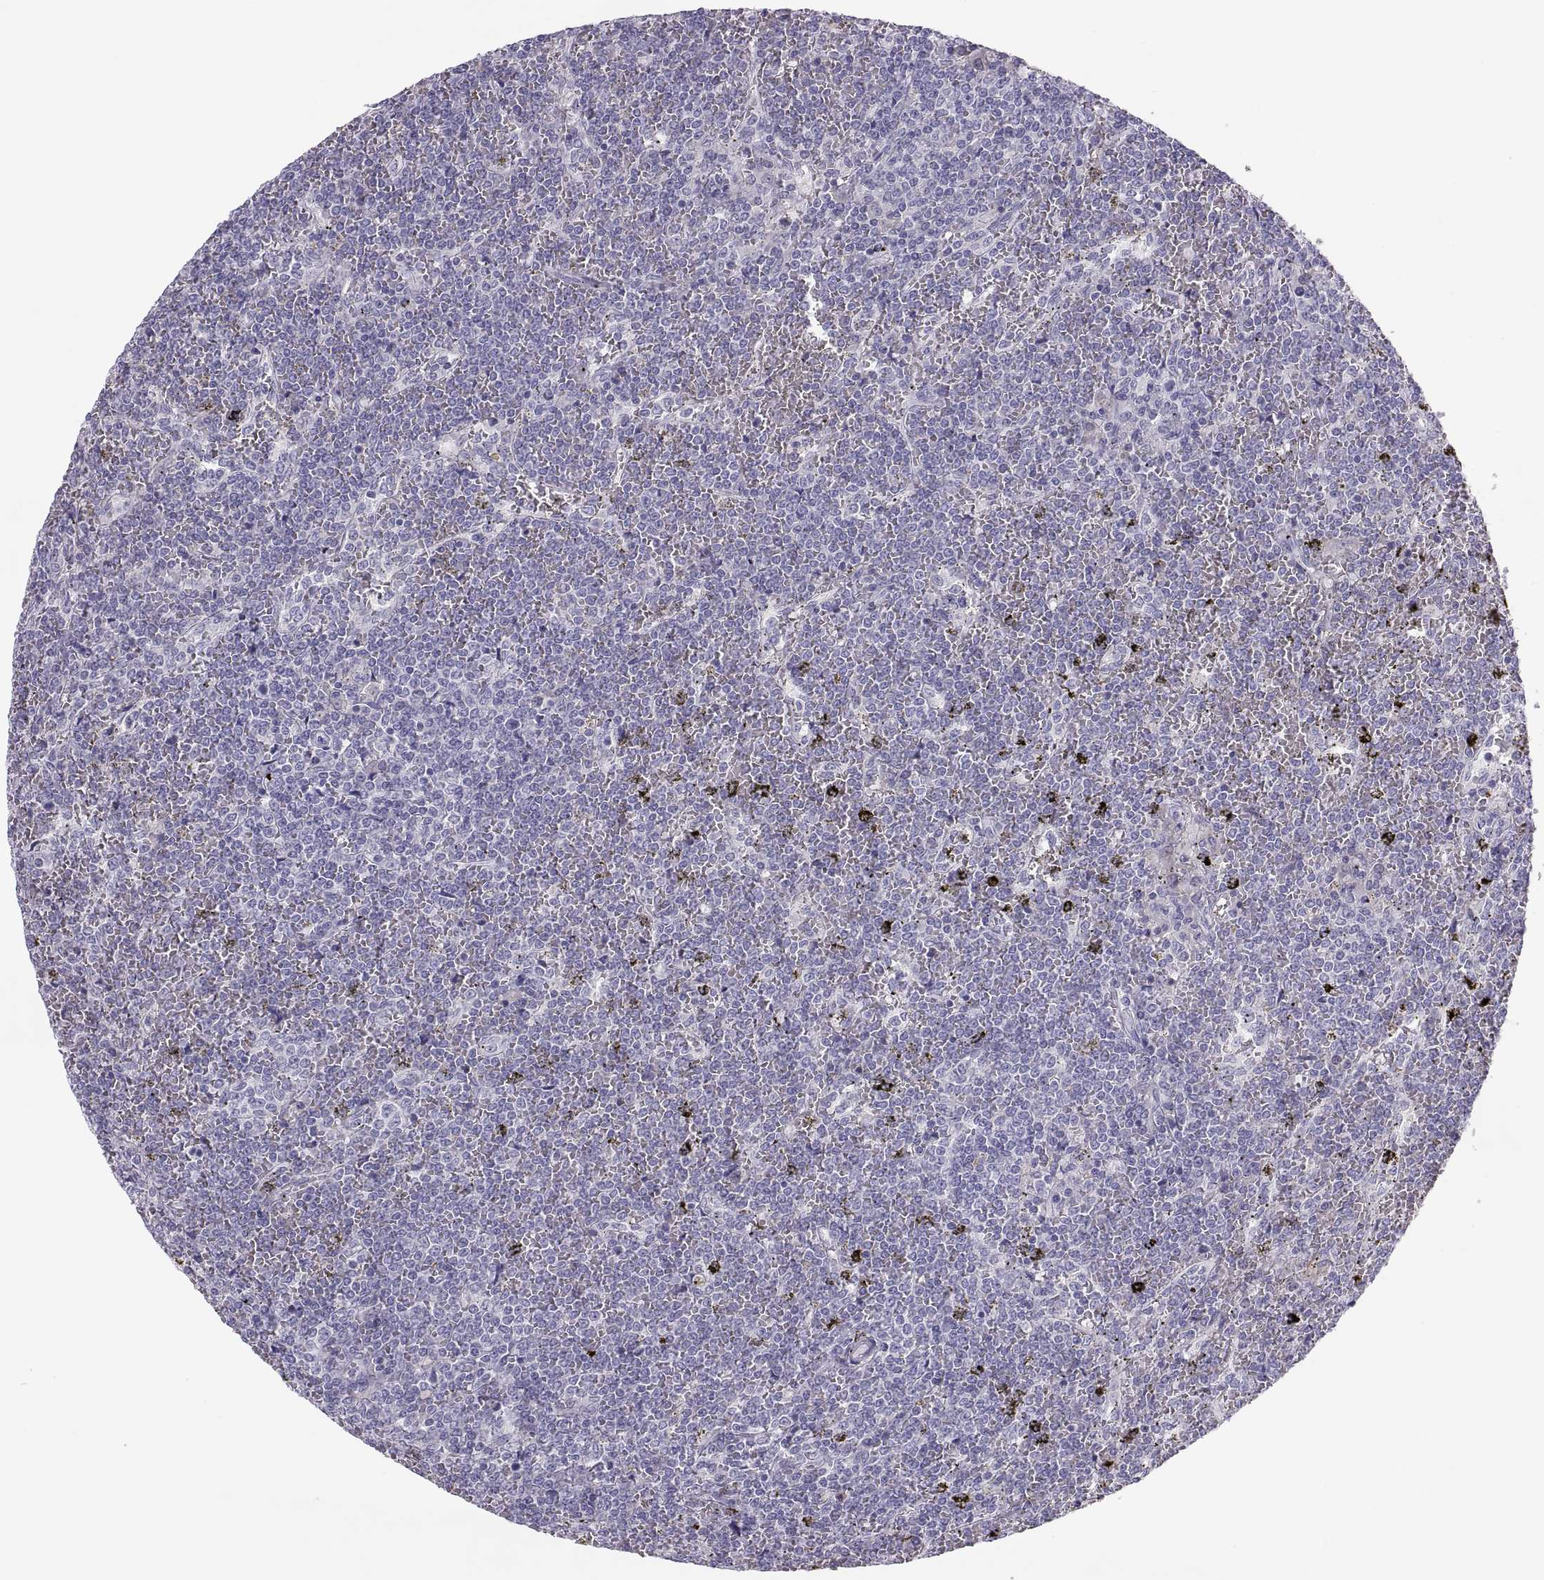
{"staining": {"intensity": "negative", "quantity": "none", "location": "none"}, "tissue": "lymphoma", "cell_type": "Tumor cells", "image_type": "cancer", "snomed": [{"axis": "morphology", "description": "Malignant lymphoma, non-Hodgkin's type, Low grade"}, {"axis": "topography", "description": "Spleen"}], "caption": "Tumor cells show no significant protein staining in malignant lymphoma, non-Hodgkin's type (low-grade).", "gene": "MAGEB2", "patient": {"sex": "female", "age": 19}}